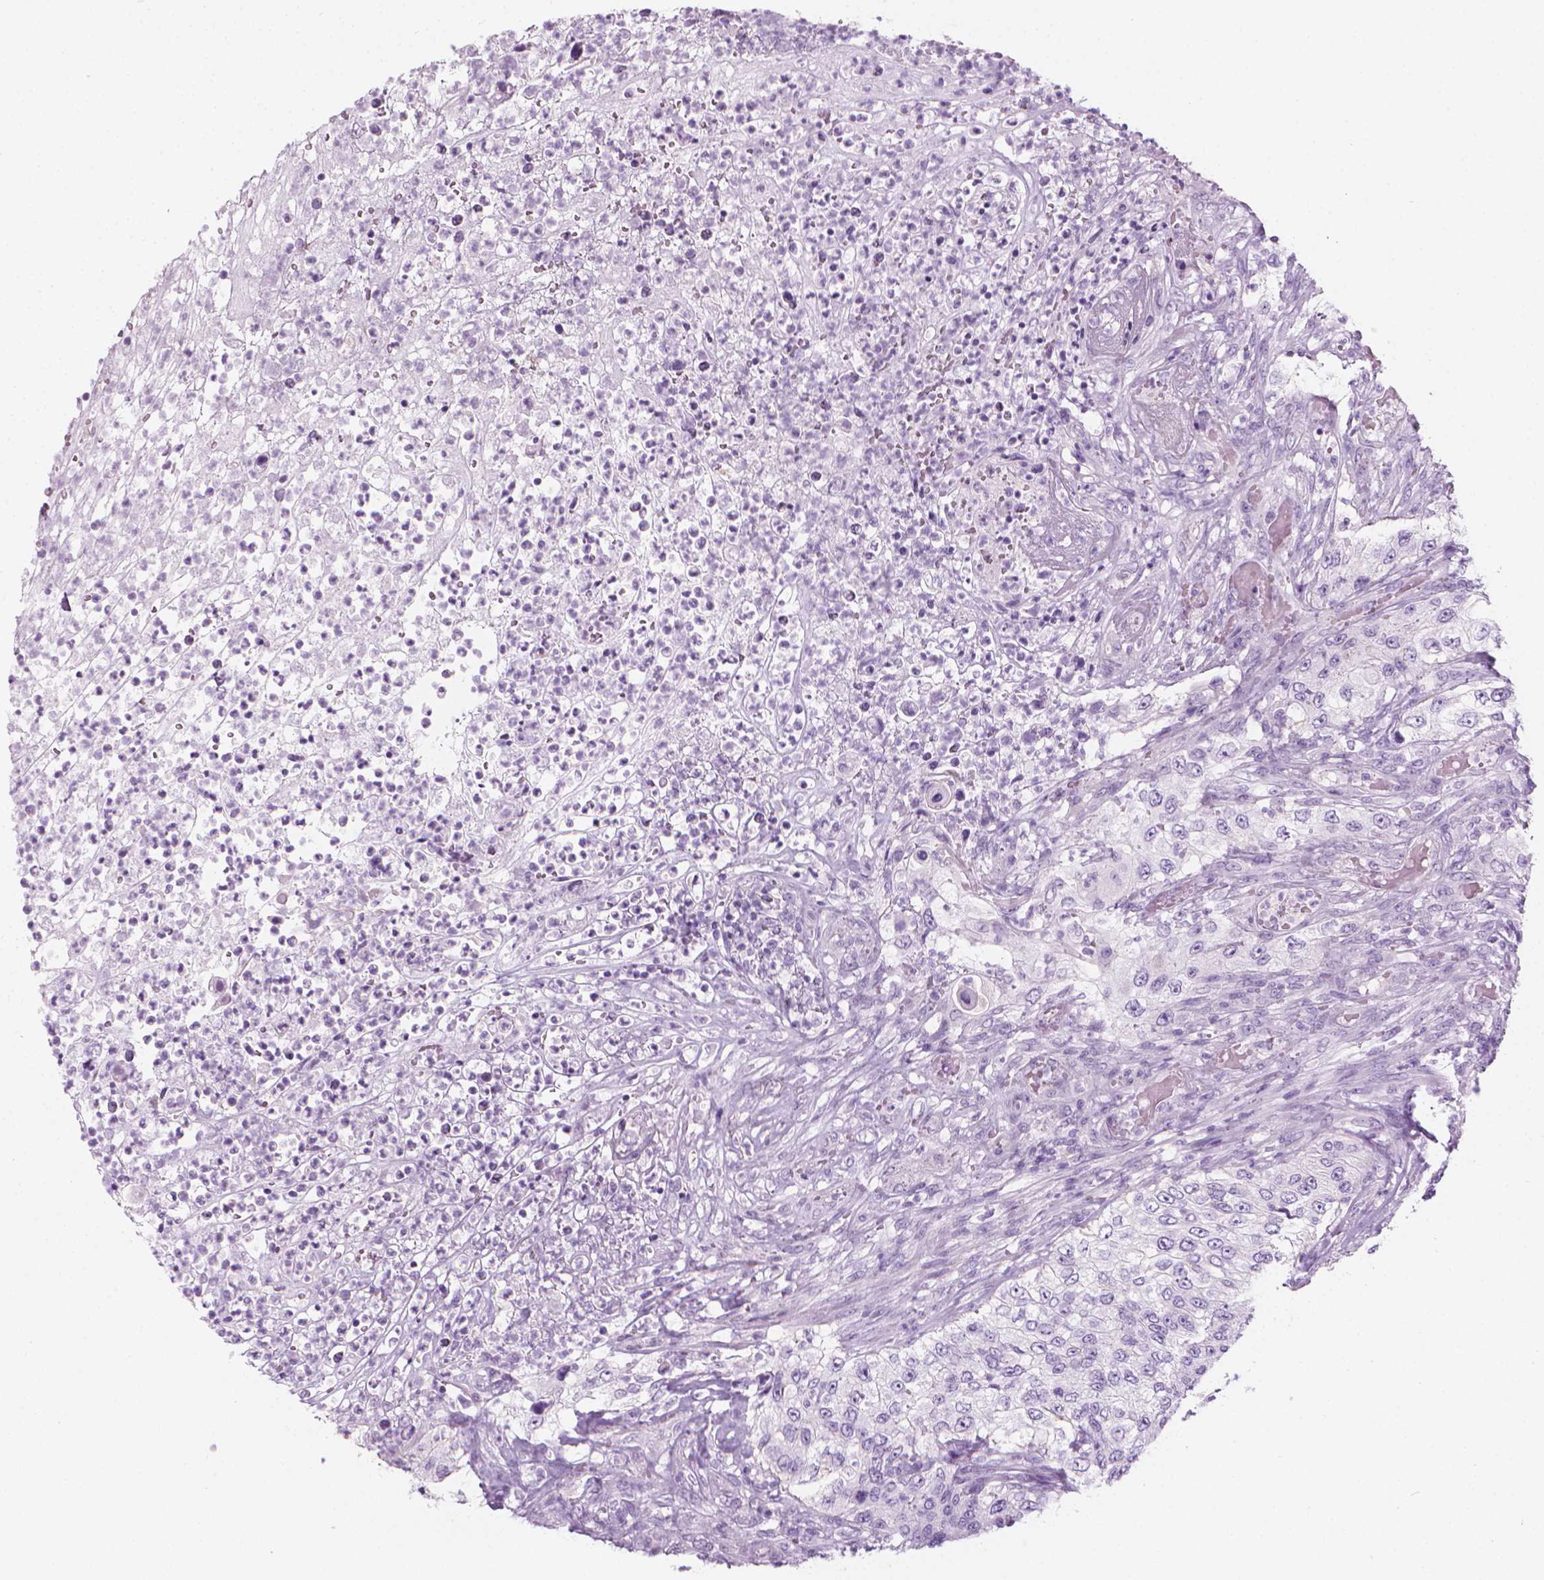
{"staining": {"intensity": "negative", "quantity": "none", "location": "none"}, "tissue": "urothelial cancer", "cell_type": "Tumor cells", "image_type": "cancer", "snomed": [{"axis": "morphology", "description": "Urothelial carcinoma, High grade"}, {"axis": "topography", "description": "Urinary bladder"}], "caption": "DAB immunohistochemical staining of human urothelial cancer demonstrates no significant positivity in tumor cells.", "gene": "SCG3", "patient": {"sex": "female", "age": 60}}